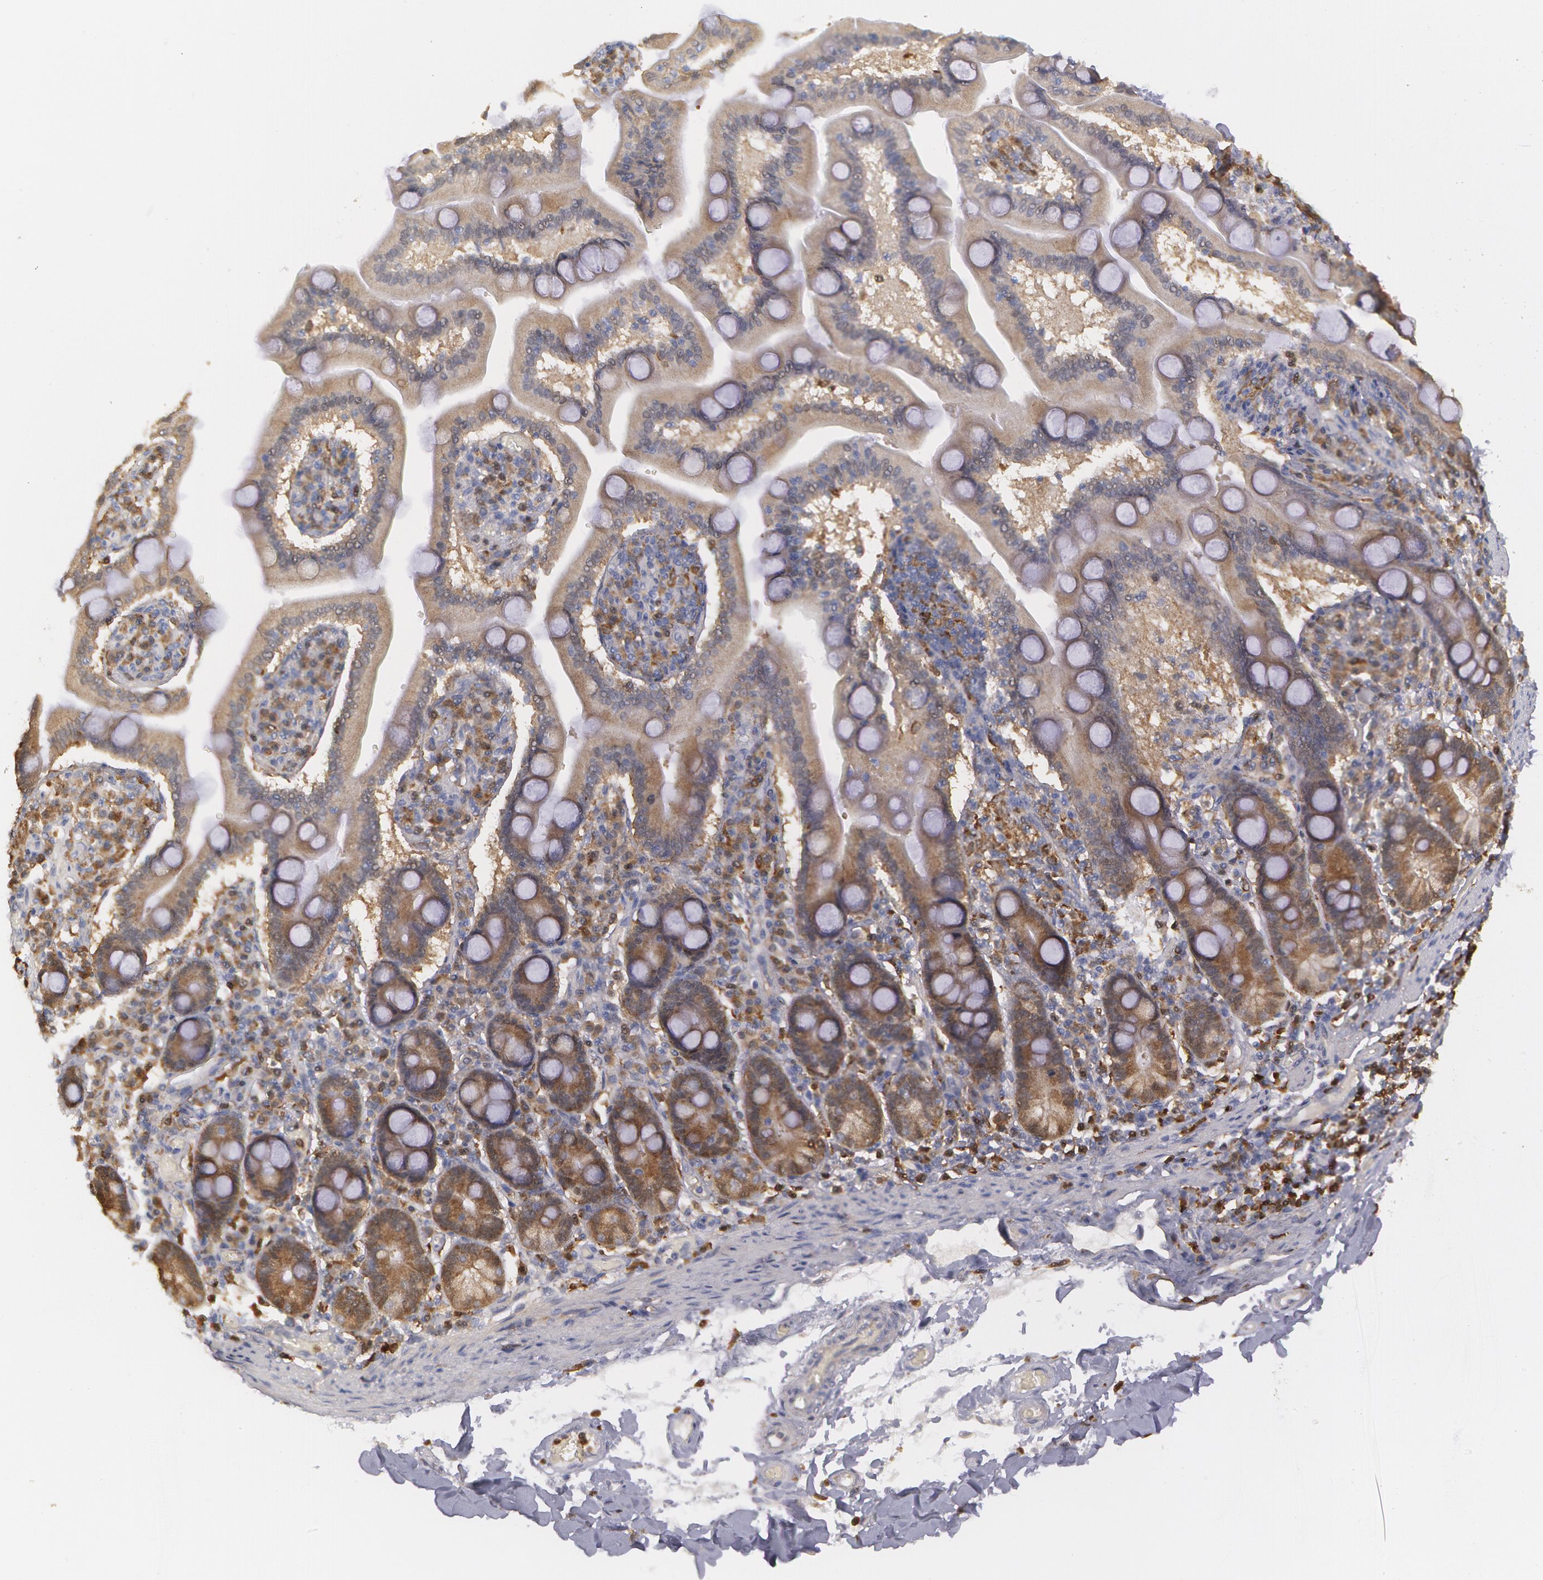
{"staining": {"intensity": "weak", "quantity": "25%-75%", "location": "cytoplasmic/membranous"}, "tissue": "adipose tissue", "cell_type": "Adipocytes", "image_type": "normal", "snomed": [{"axis": "morphology", "description": "Normal tissue, NOS"}, {"axis": "topography", "description": "Duodenum"}], "caption": "Unremarkable adipose tissue displays weak cytoplasmic/membranous staining in about 25%-75% of adipocytes Using DAB (3,3'-diaminobenzidine) (brown) and hematoxylin (blue) stains, captured at high magnification using brightfield microscopy..", "gene": "SYK", "patient": {"sex": "male", "age": 63}}